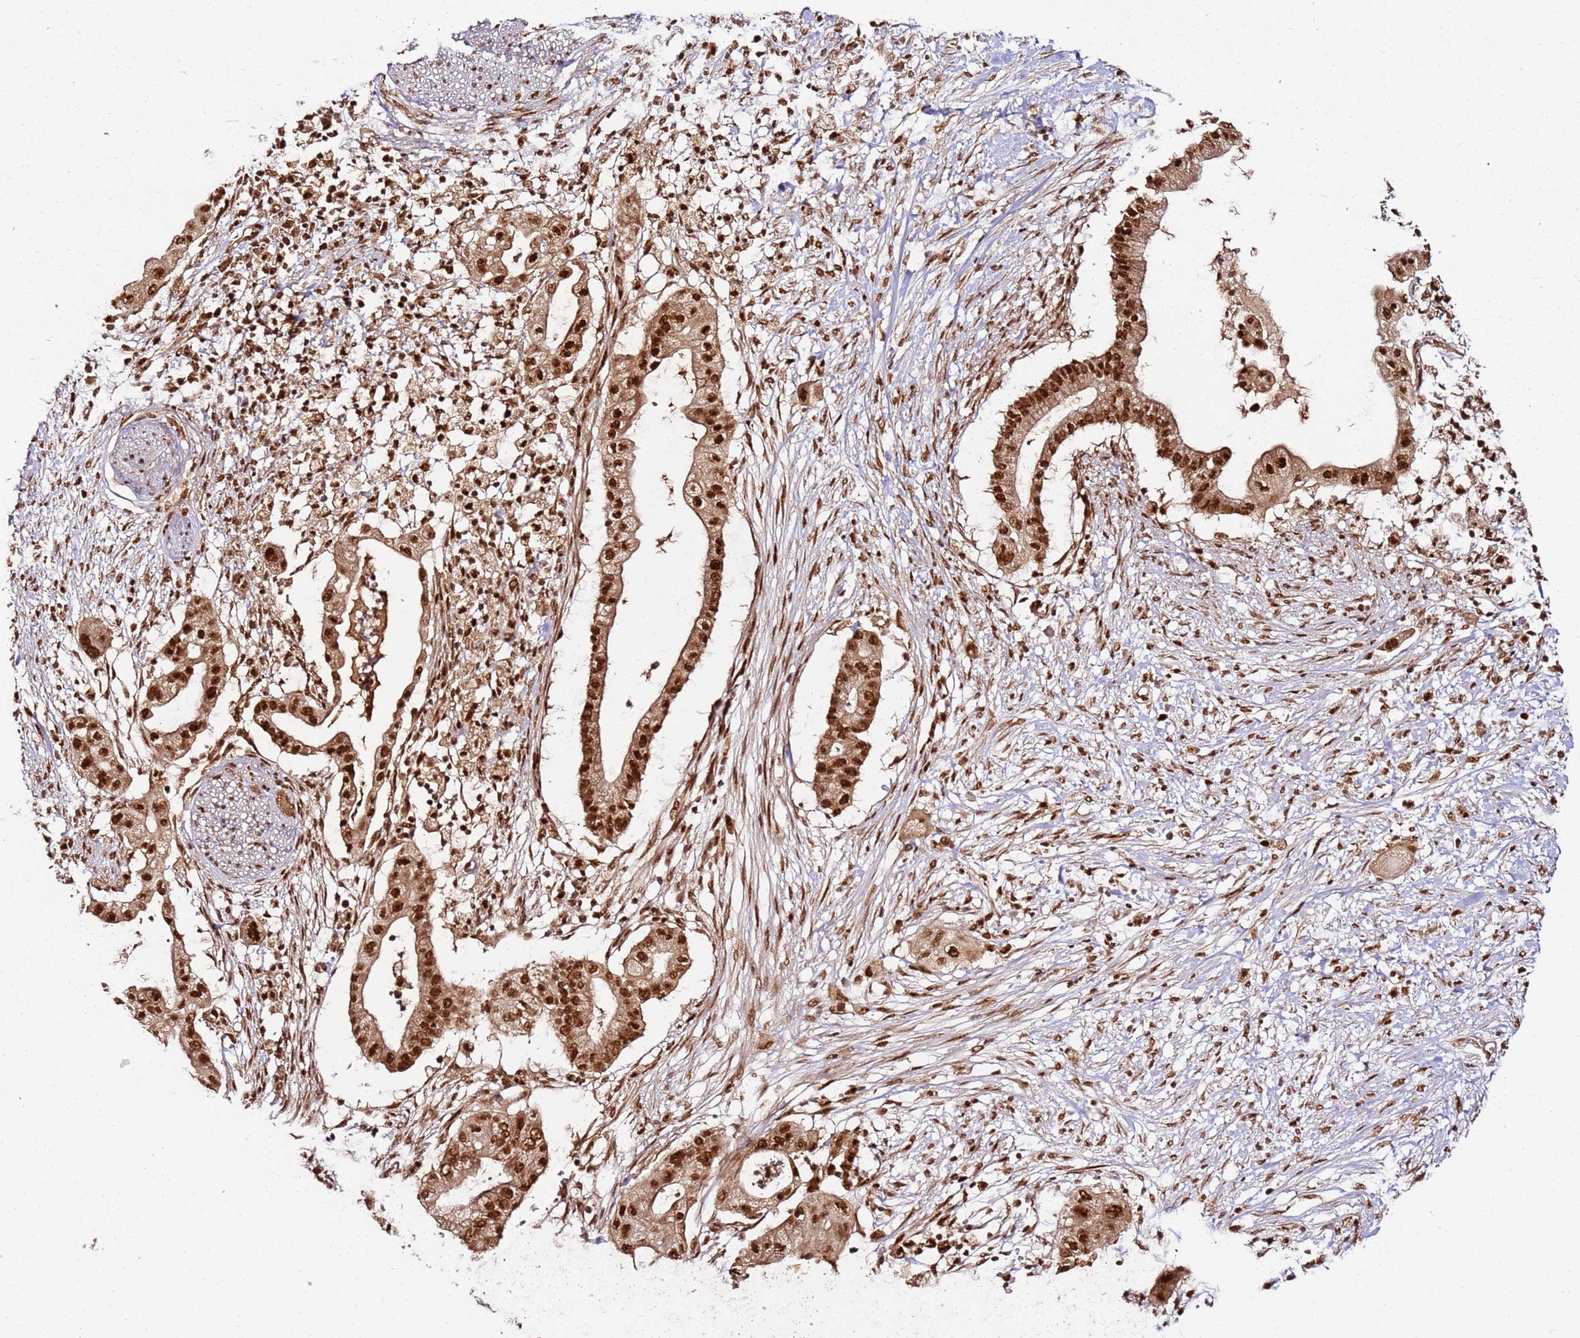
{"staining": {"intensity": "strong", "quantity": ">75%", "location": "nuclear"}, "tissue": "pancreatic cancer", "cell_type": "Tumor cells", "image_type": "cancer", "snomed": [{"axis": "morphology", "description": "Adenocarcinoma, NOS"}, {"axis": "topography", "description": "Pancreas"}], "caption": "This is a micrograph of immunohistochemistry (IHC) staining of pancreatic cancer, which shows strong positivity in the nuclear of tumor cells.", "gene": "XRN2", "patient": {"sex": "male", "age": 68}}